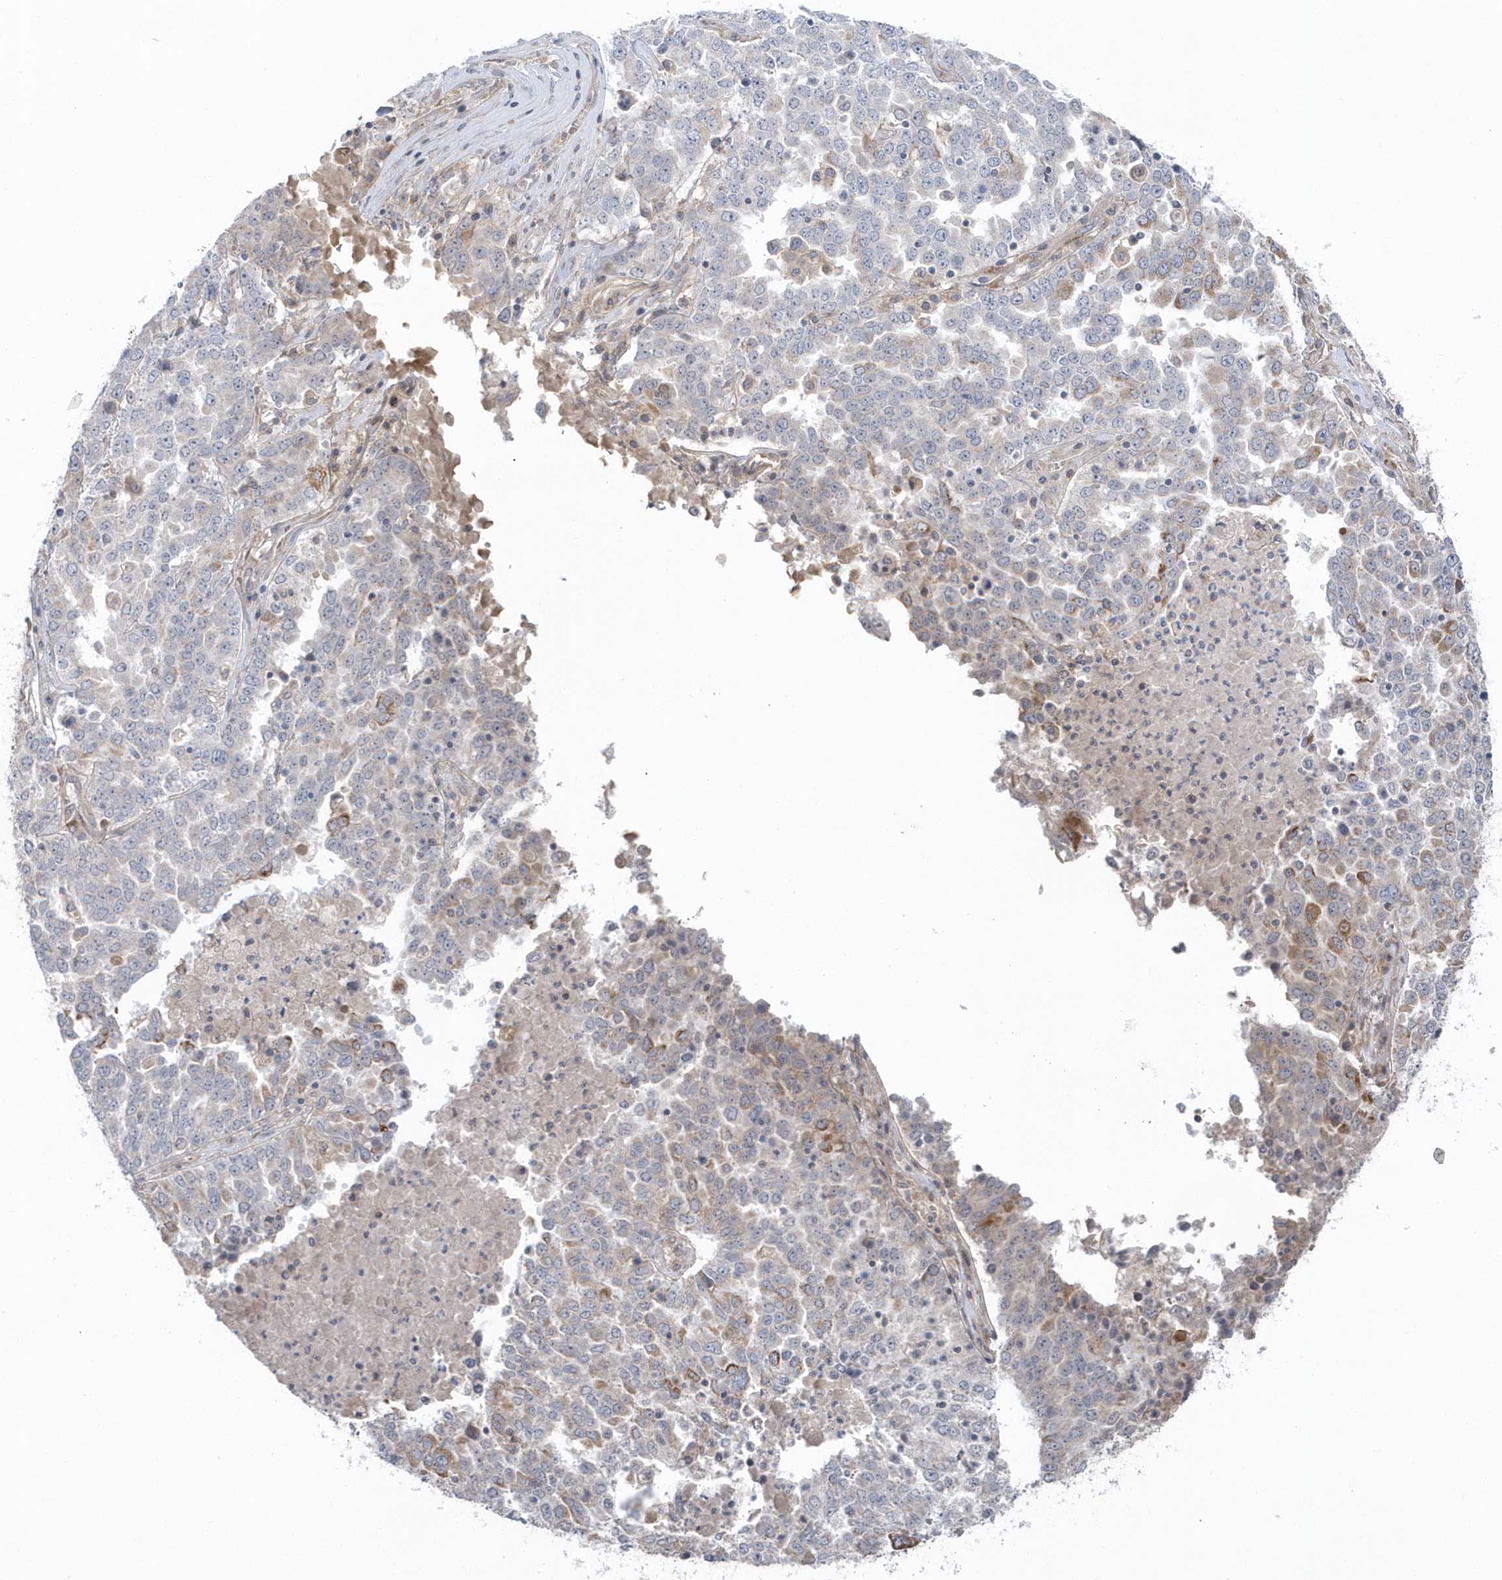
{"staining": {"intensity": "negative", "quantity": "none", "location": "none"}, "tissue": "ovarian cancer", "cell_type": "Tumor cells", "image_type": "cancer", "snomed": [{"axis": "morphology", "description": "Carcinoma, endometroid"}, {"axis": "topography", "description": "Ovary"}], "caption": "Tumor cells show no significant protein staining in ovarian cancer. (DAB (3,3'-diaminobenzidine) immunohistochemistry, high magnification).", "gene": "ACTR1A", "patient": {"sex": "female", "age": 62}}